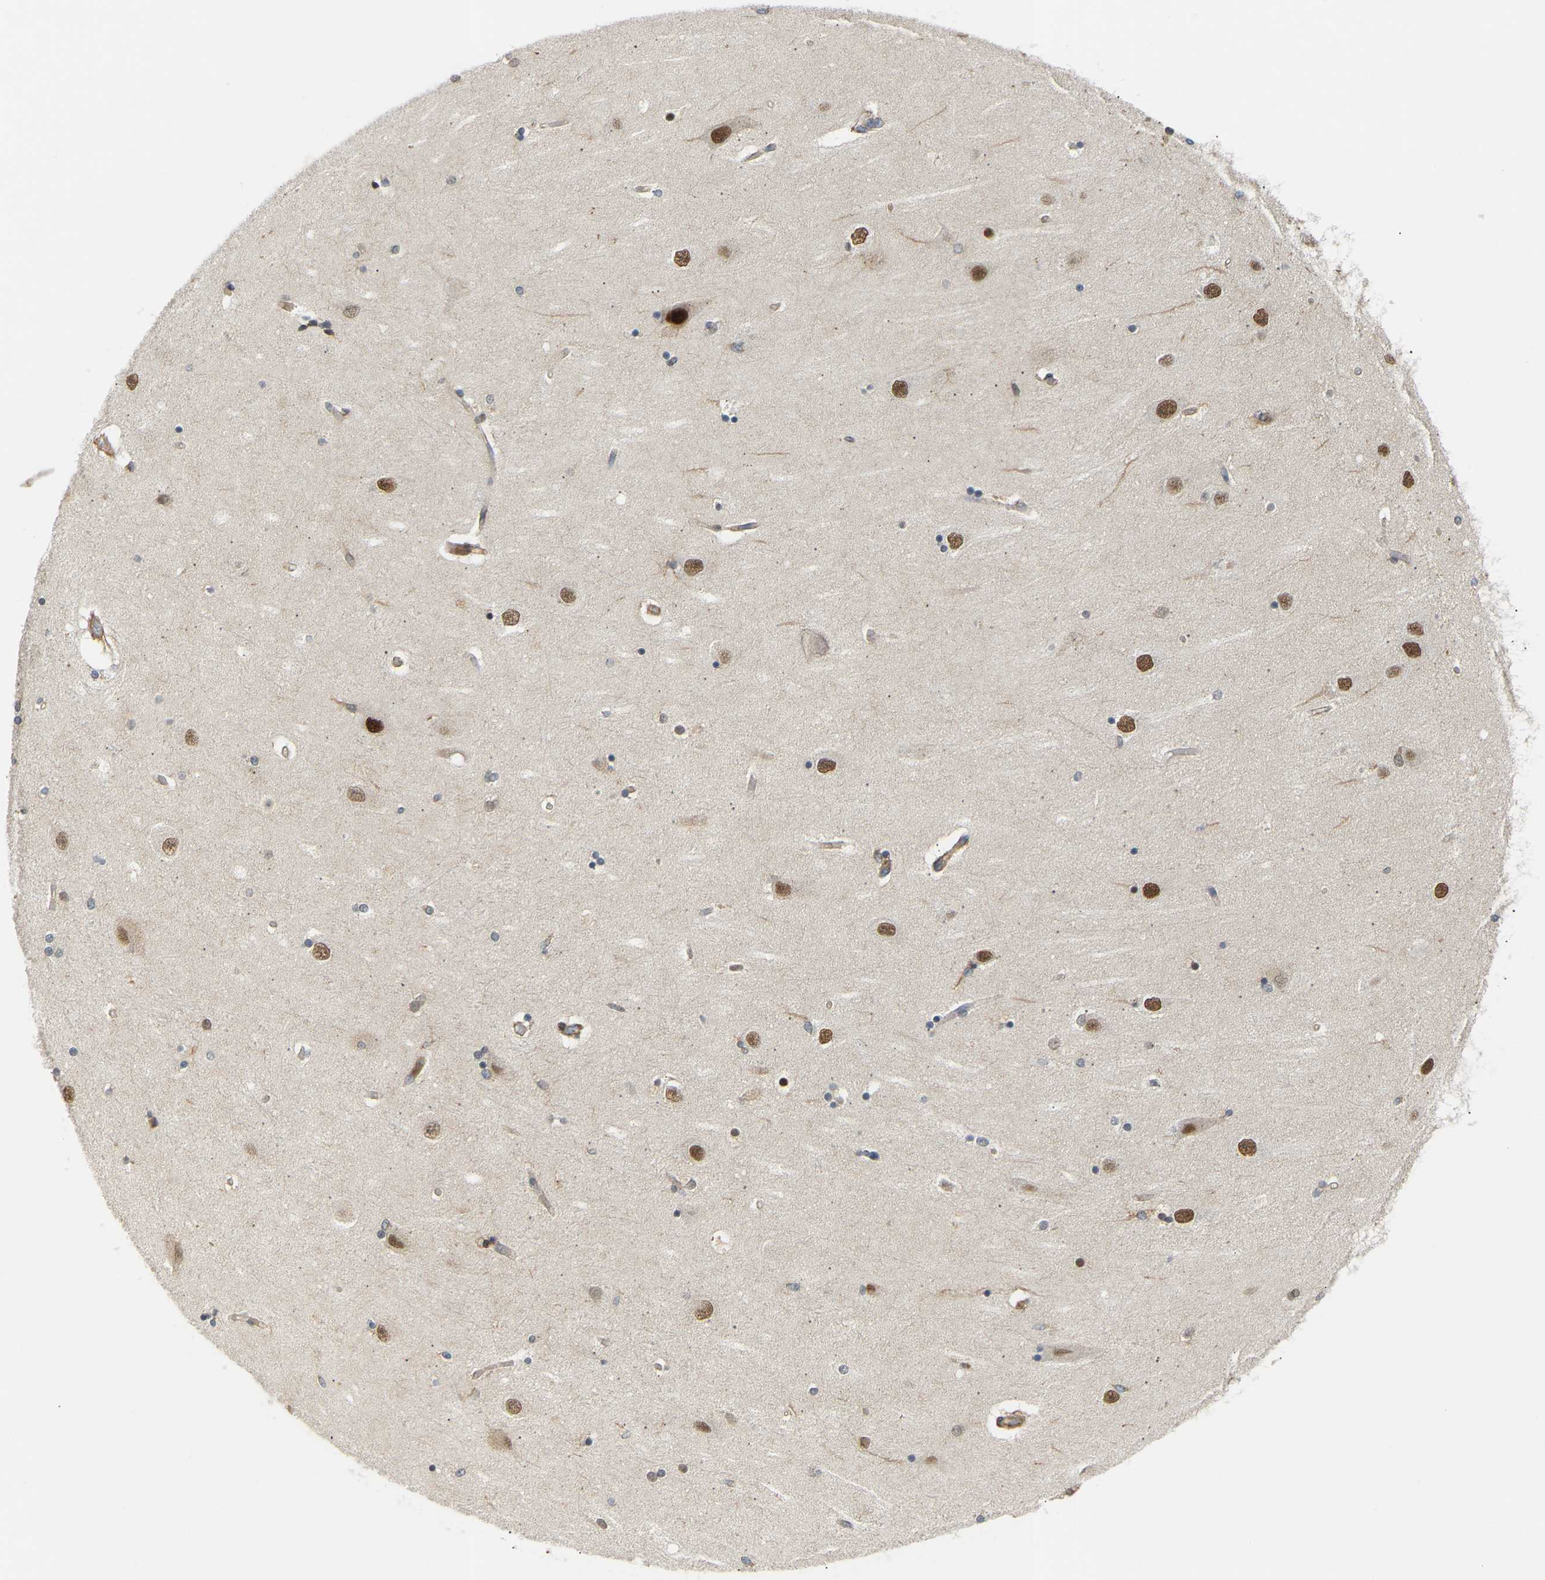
{"staining": {"intensity": "moderate", "quantity": "<25%", "location": "cytoplasmic/membranous"}, "tissue": "hippocampus", "cell_type": "Glial cells", "image_type": "normal", "snomed": [{"axis": "morphology", "description": "Normal tissue, NOS"}, {"axis": "topography", "description": "Hippocampus"}], "caption": "Glial cells show low levels of moderate cytoplasmic/membranous staining in approximately <25% of cells in normal hippocampus. (DAB (3,3'-diaminobenzidine) = brown stain, brightfield microscopy at high magnification).", "gene": "PLCG2", "patient": {"sex": "female", "age": 54}}